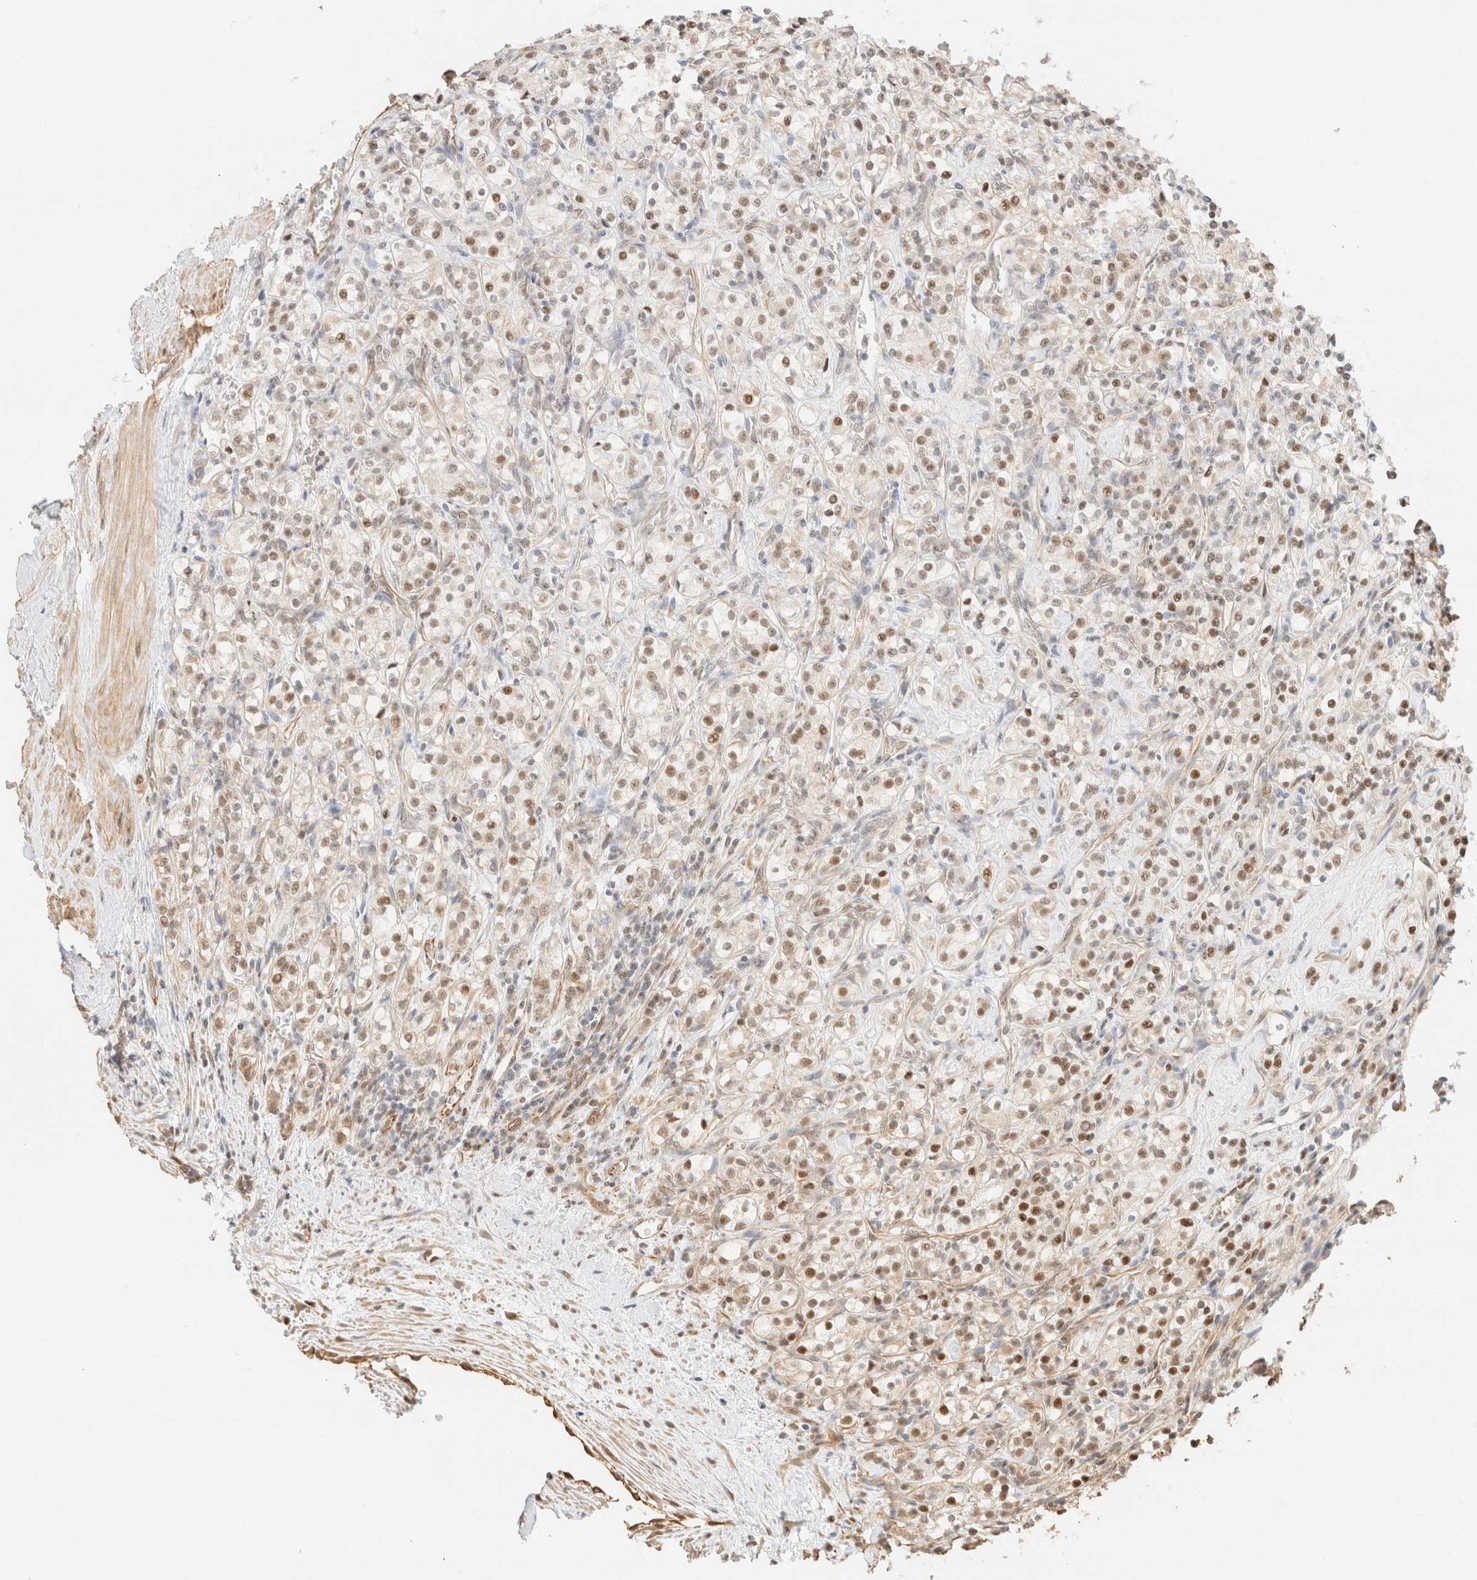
{"staining": {"intensity": "moderate", "quantity": ">75%", "location": "nuclear"}, "tissue": "renal cancer", "cell_type": "Tumor cells", "image_type": "cancer", "snomed": [{"axis": "morphology", "description": "Adenocarcinoma, NOS"}, {"axis": "topography", "description": "Kidney"}], "caption": "High-power microscopy captured an IHC photomicrograph of adenocarcinoma (renal), revealing moderate nuclear expression in approximately >75% of tumor cells. Using DAB (brown) and hematoxylin (blue) stains, captured at high magnification using brightfield microscopy.", "gene": "ARID5A", "patient": {"sex": "male", "age": 77}}